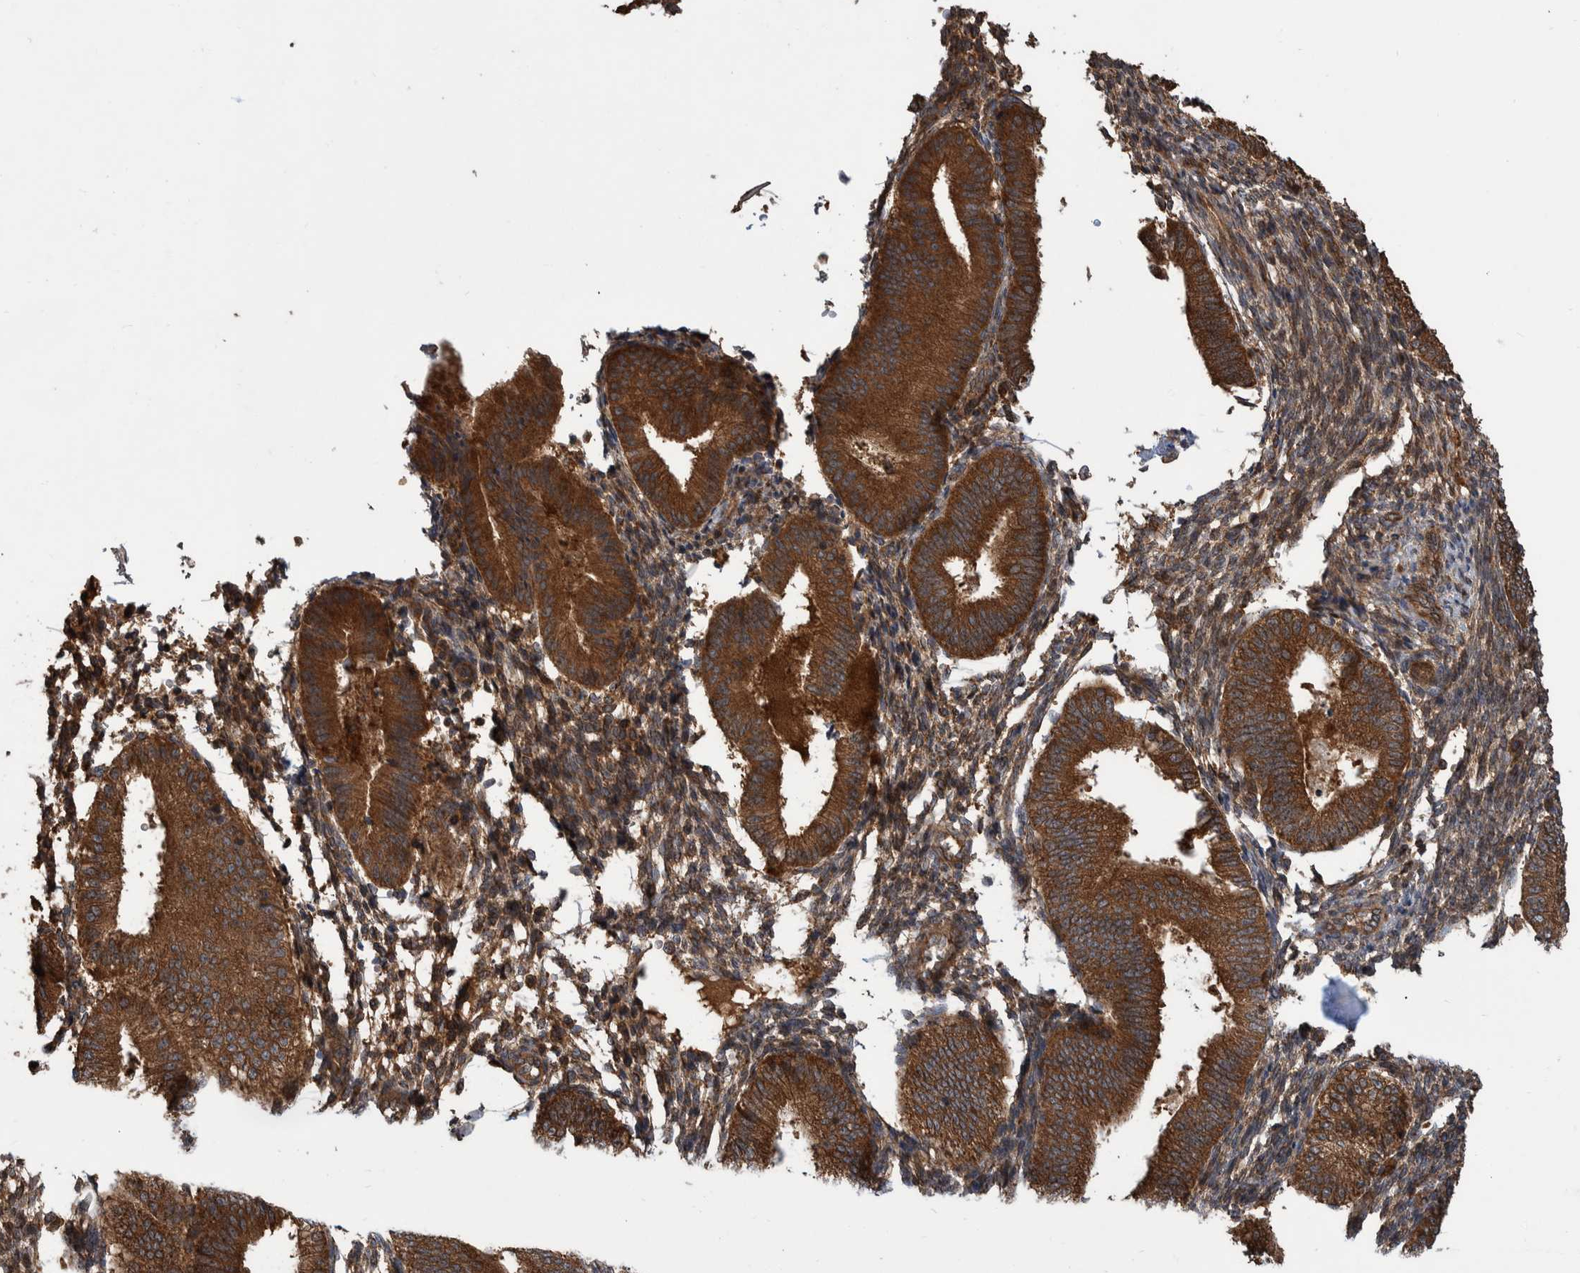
{"staining": {"intensity": "moderate", "quantity": ">75%", "location": "cytoplasmic/membranous"}, "tissue": "endometrium", "cell_type": "Cells in endometrial stroma", "image_type": "normal", "snomed": [{"axis": "morphology", "description": "Normal tissue, NOS"}, {"axis": "topography", "description": "Endometrium"}], "caption": "The immunohistochemical stain highlights moderate cytoplasmic/membranous expression in cells in endometrial stroma of benign endometrium.", "gene": "VBP1", "patient": {"sex": "female", "age": 39}}